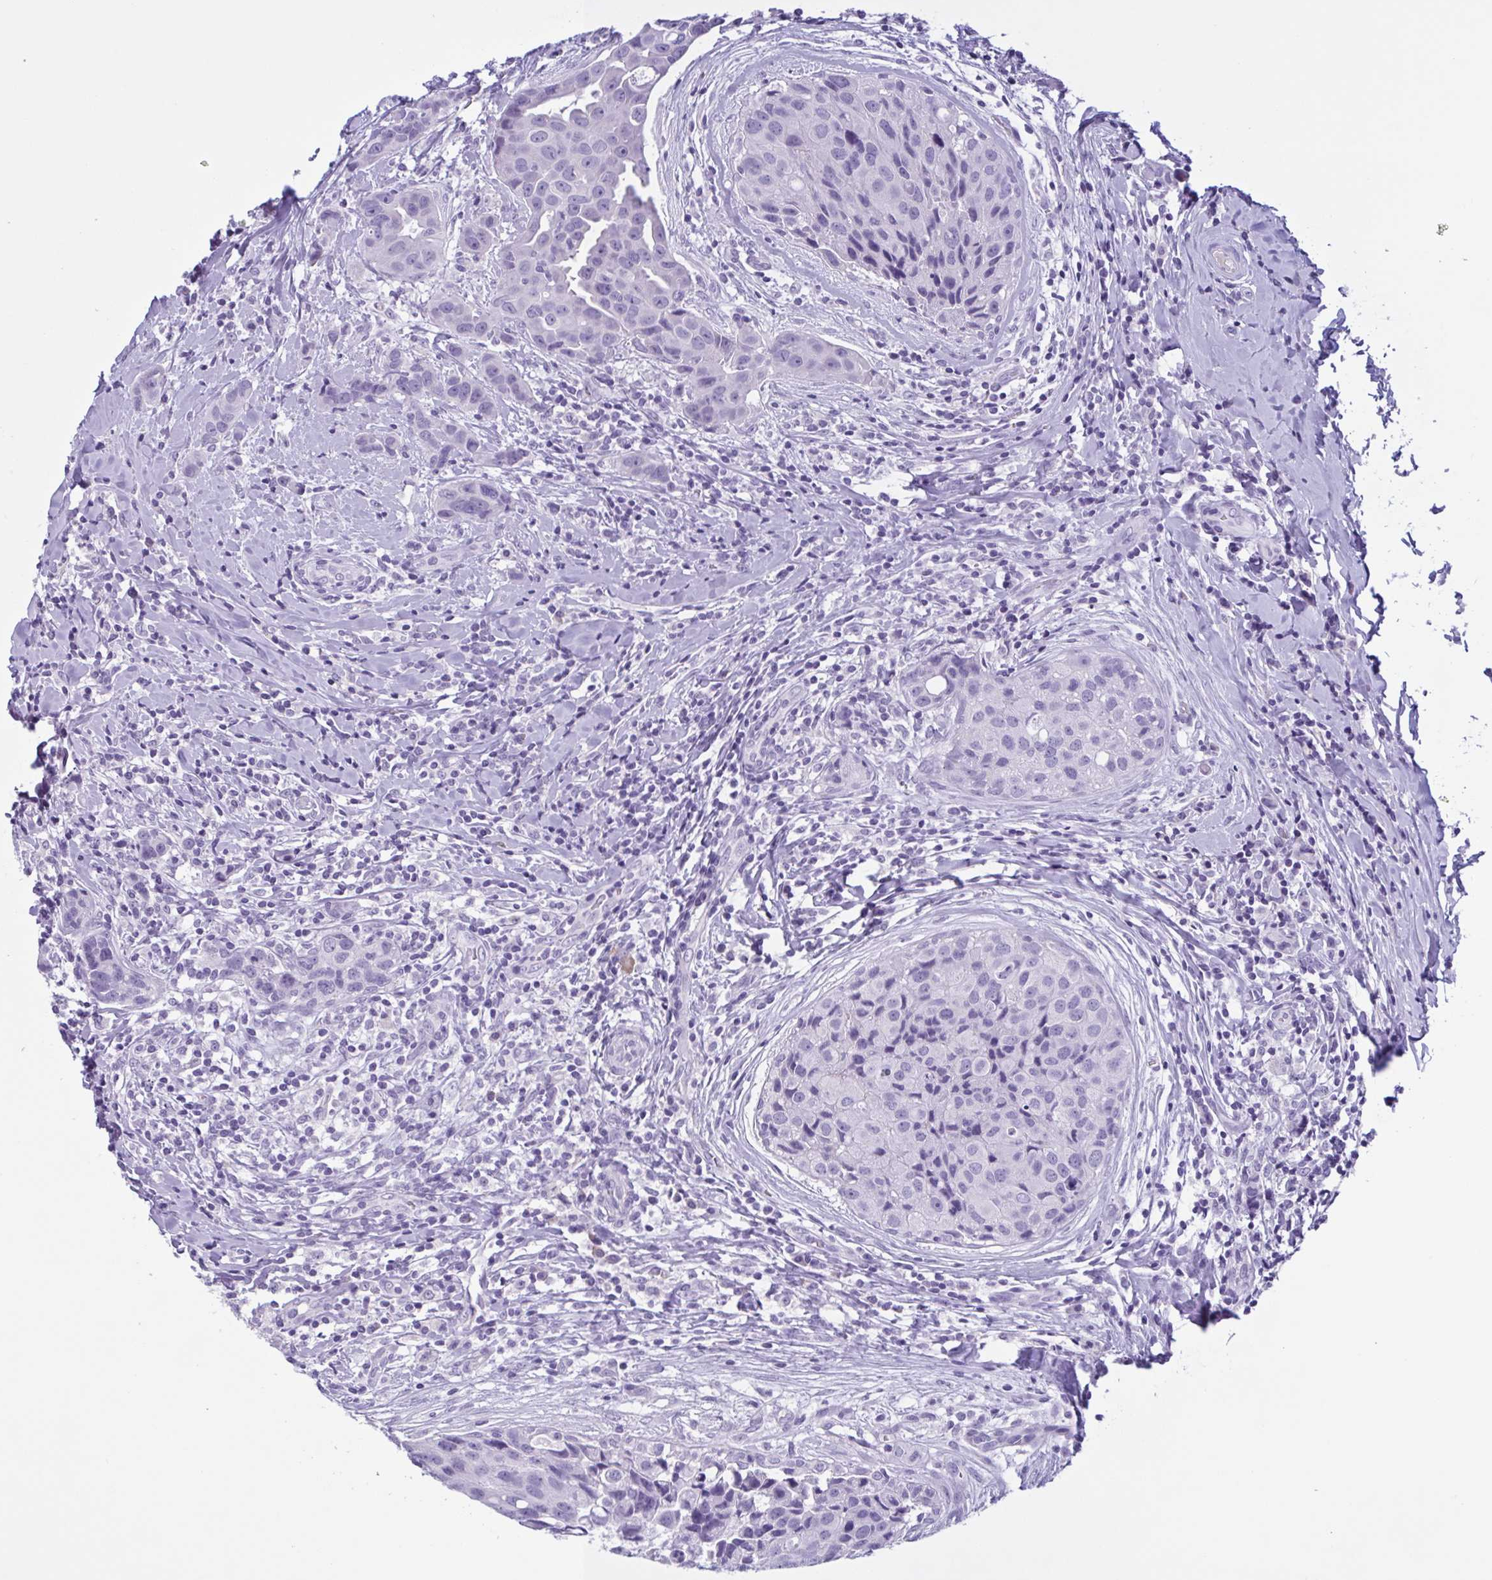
{"staining": {"intensity": "negative", "quantity": "none", "location": "none"}, "tissue": "breast cancer", "cell_type": "Tumor cells", "image_type": "cancer", "snomed": [{"axis": "morphology", "description": "Duct carcinoma"}, {"axis": "topography", "description": "Breast"}], "caption": "IHC of human breast cancer displays no expression in tumor cells.", "gene": "INAFM1", "patient": {"sex": "female", "age": 24}}